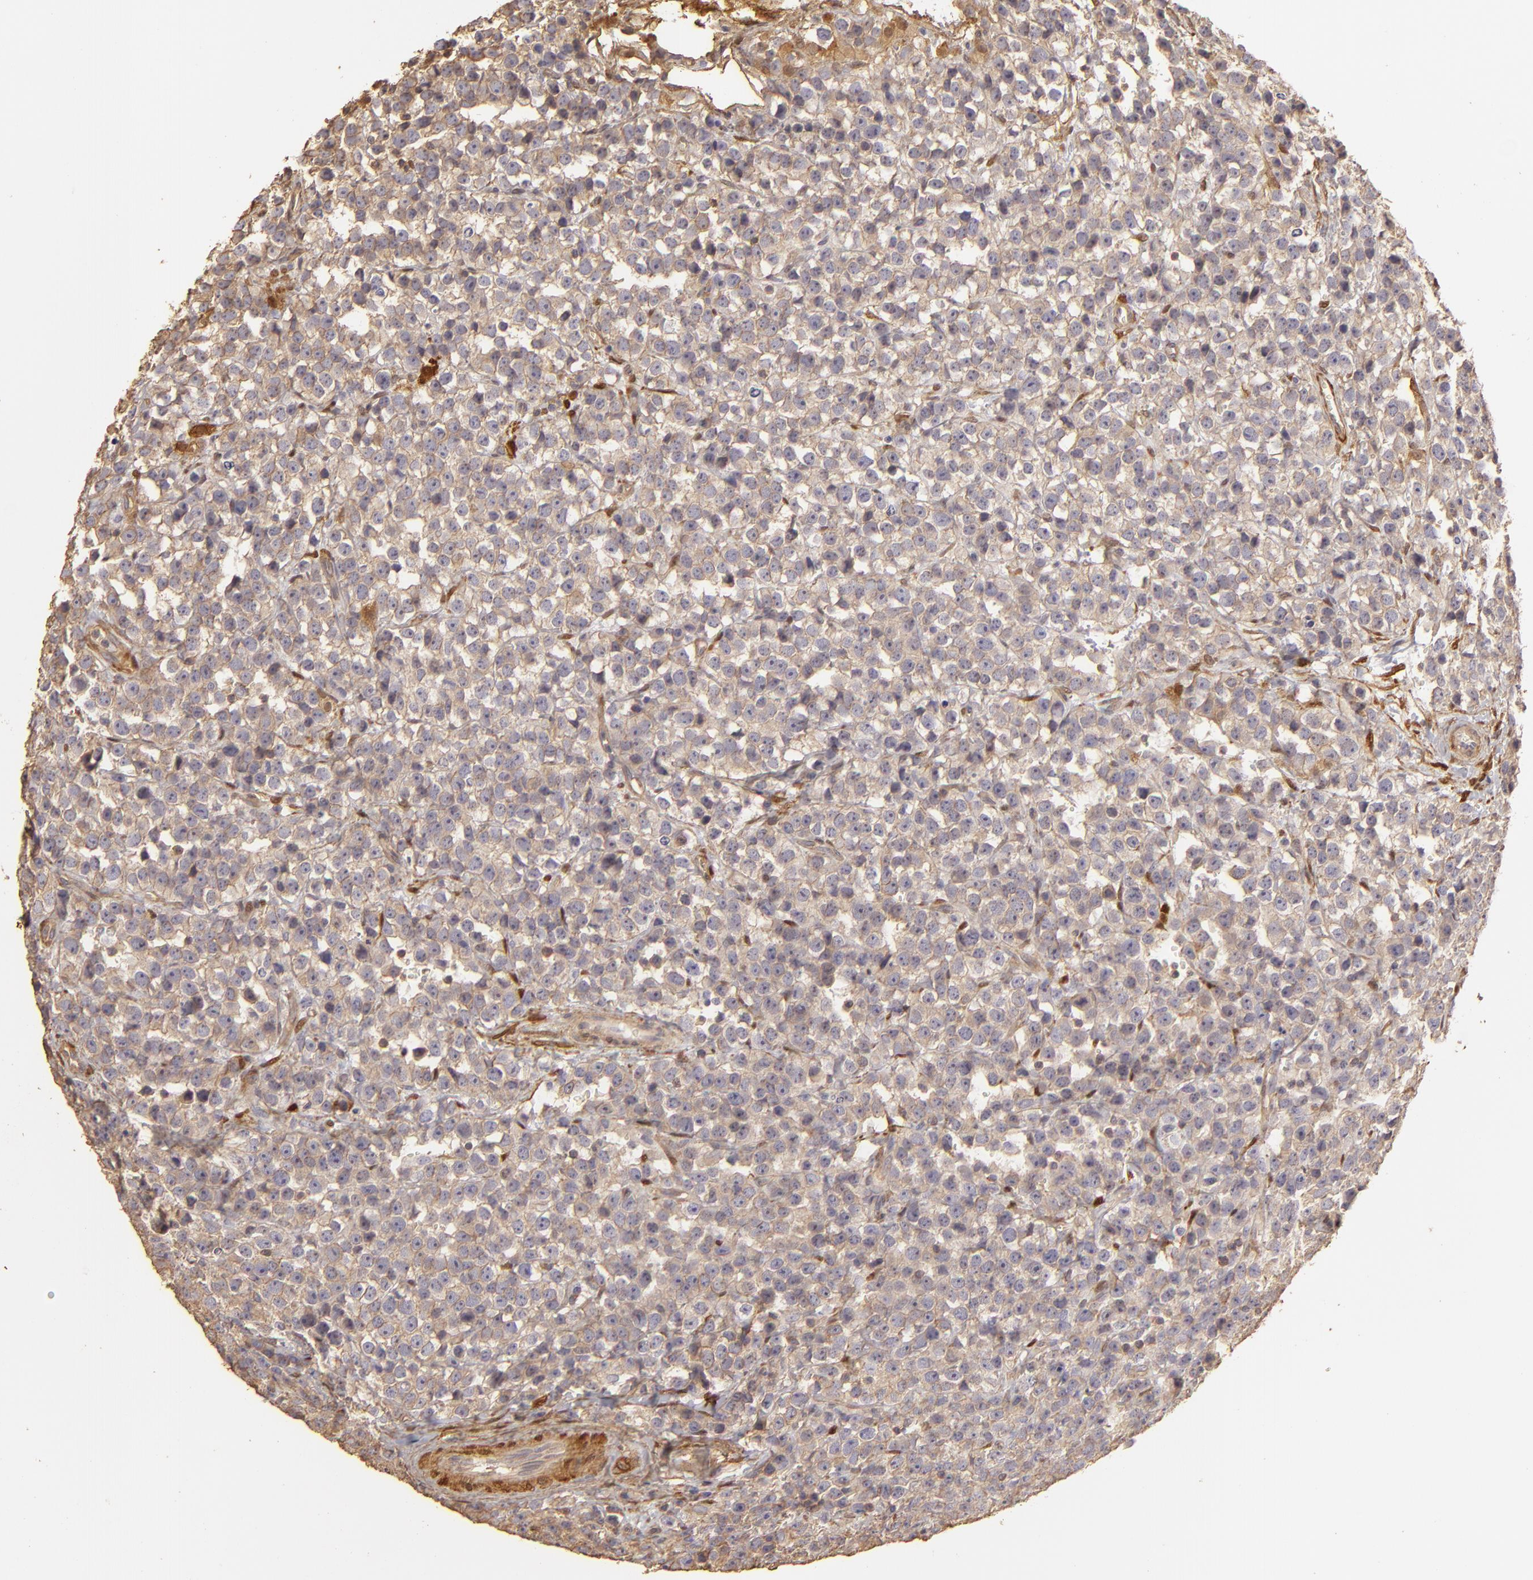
{"staining": {"intensity": "weak", "quantity": "25%-75%", "location": "cytoplasmic/membranous"}, "tissue": "testis cancer", "cell_type": "Tumor cells", "image_type": "cancer", "snomed": [{"axis": "morphology", "description": "Seminoma, NOS"}, {"axis": "topography", "description": "Testis"}], "caption": "Seminoma (testis) stained for a protein displays weak cytoplasmic/membranous positivity in tumor cells.", "gene": "HSPB6", "patient": {"sex": "male", "age": 25}}